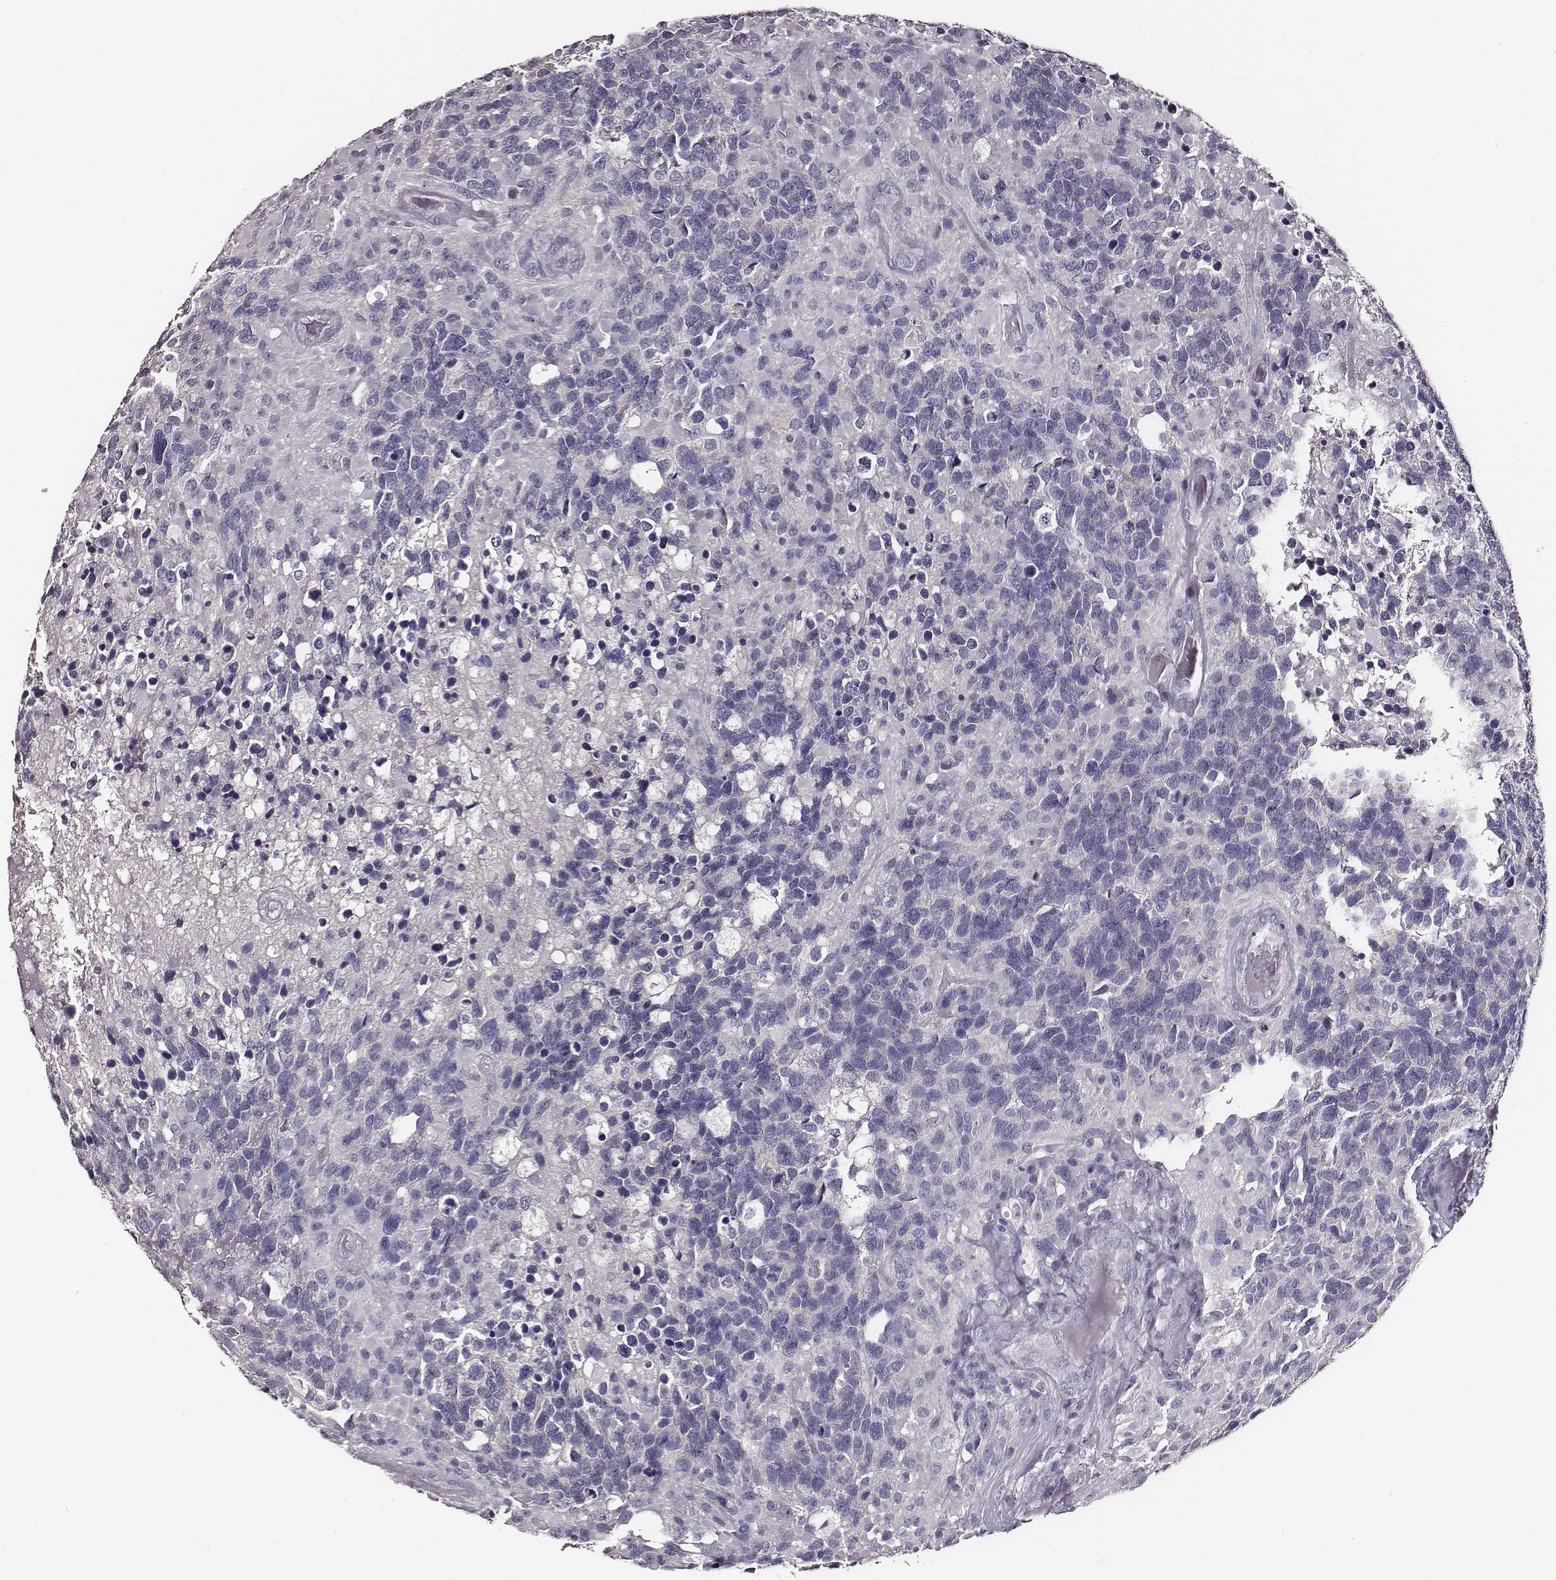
{"staining": {"intensity": "negative", "quantity": "none", "location": "none"}, "tissue": "glioma", "cell_type": "Tumor cells", "image_type": "cancer", "snomed": [{"axis": "morphology", "description": "Glioma, malignant, High grade"}, {"axis": "topography", "description": "Brain"}], "caption": "Immunohistochemical staining of human malignant glioma (high-grade) demonstrates no significant staining in tumor cells.", "gene": "AADAT", "patient": {"sex": "female", "age": 40}}